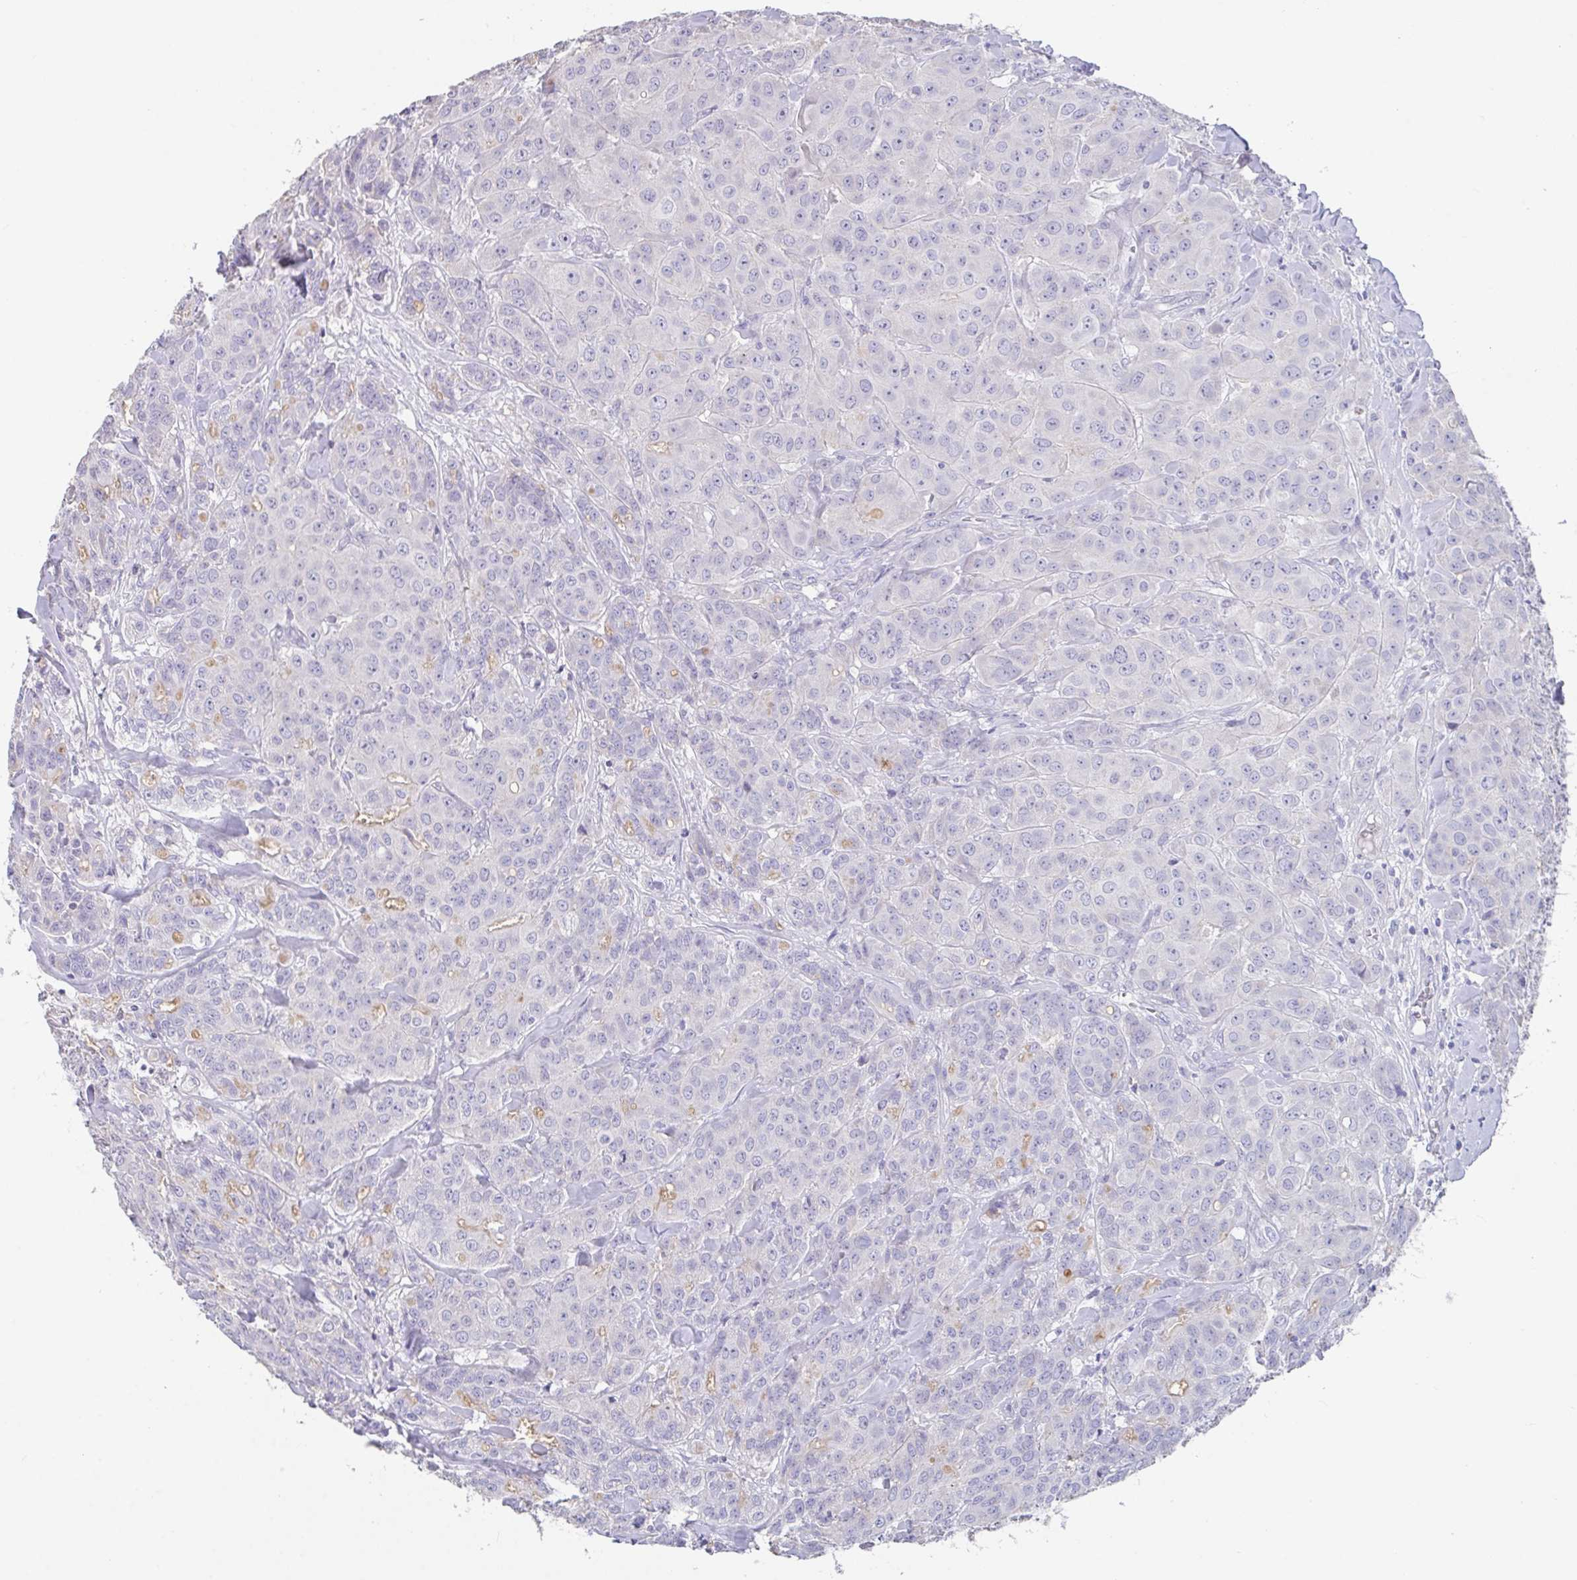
{"staining": {"intensity": "negative", "quantity": "none", "location": "none"}, "tissue": "breast cancer", "cell_type": "Tumor cells", "image_type": "cancer", "snomed": [{"axis": "morphology", "description": "Normal tissue, NOS"}, {"axis": "morphology", "description": "Duct carcinoma"}, {"axis": "topography", "description": "Breast"}], "caption": "Immunohistochemistry (IHC) image of neoplastic tissue: breast cancer (invasive ductal carcinoma) stained with DAB exhibits no significant protein expression in tumor cells.", "gene": "SLC44A4", "patient": {"sex": "female", "age": 43}}